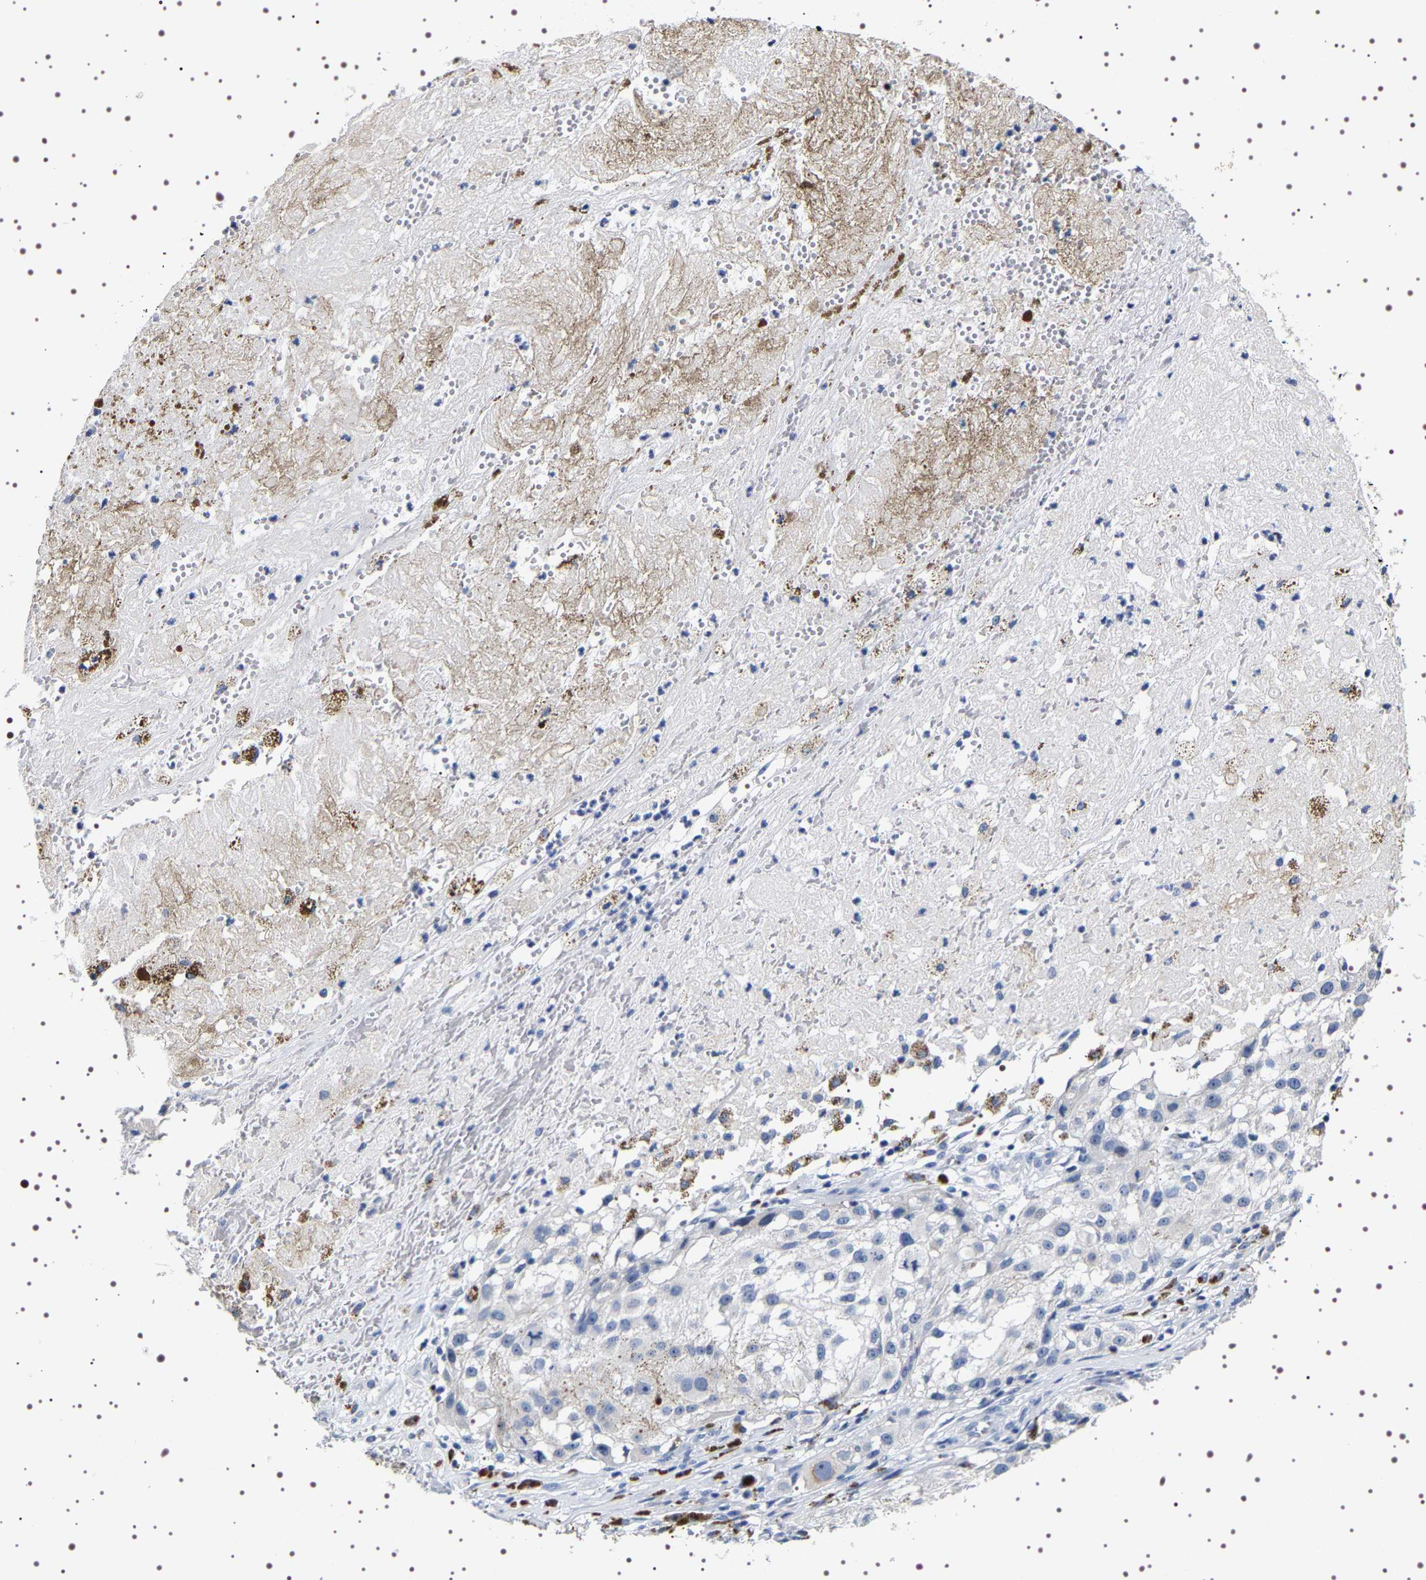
{"staining": {"intensity": "negative", "quantity": "none", "location": "none"}, "tissue": "melanoma", "cell_type": "Tumor cells", "image_type": "cancer", "snomed": [{"axis": "morphology", "description": "Necrosis, NOS"}, {"axis": "morphology", "description": "Malignant melanoma, NOS"}, {"axis": "topography", "description": "Skin"}], "caption": "A micrograph of human melanoma is negative for staining in tumor cells. (Brightfield microscopy of DAB IHC at high magnification).", "gene": "UBQLN3", "patient": {"sex": "female", "age": 87}}